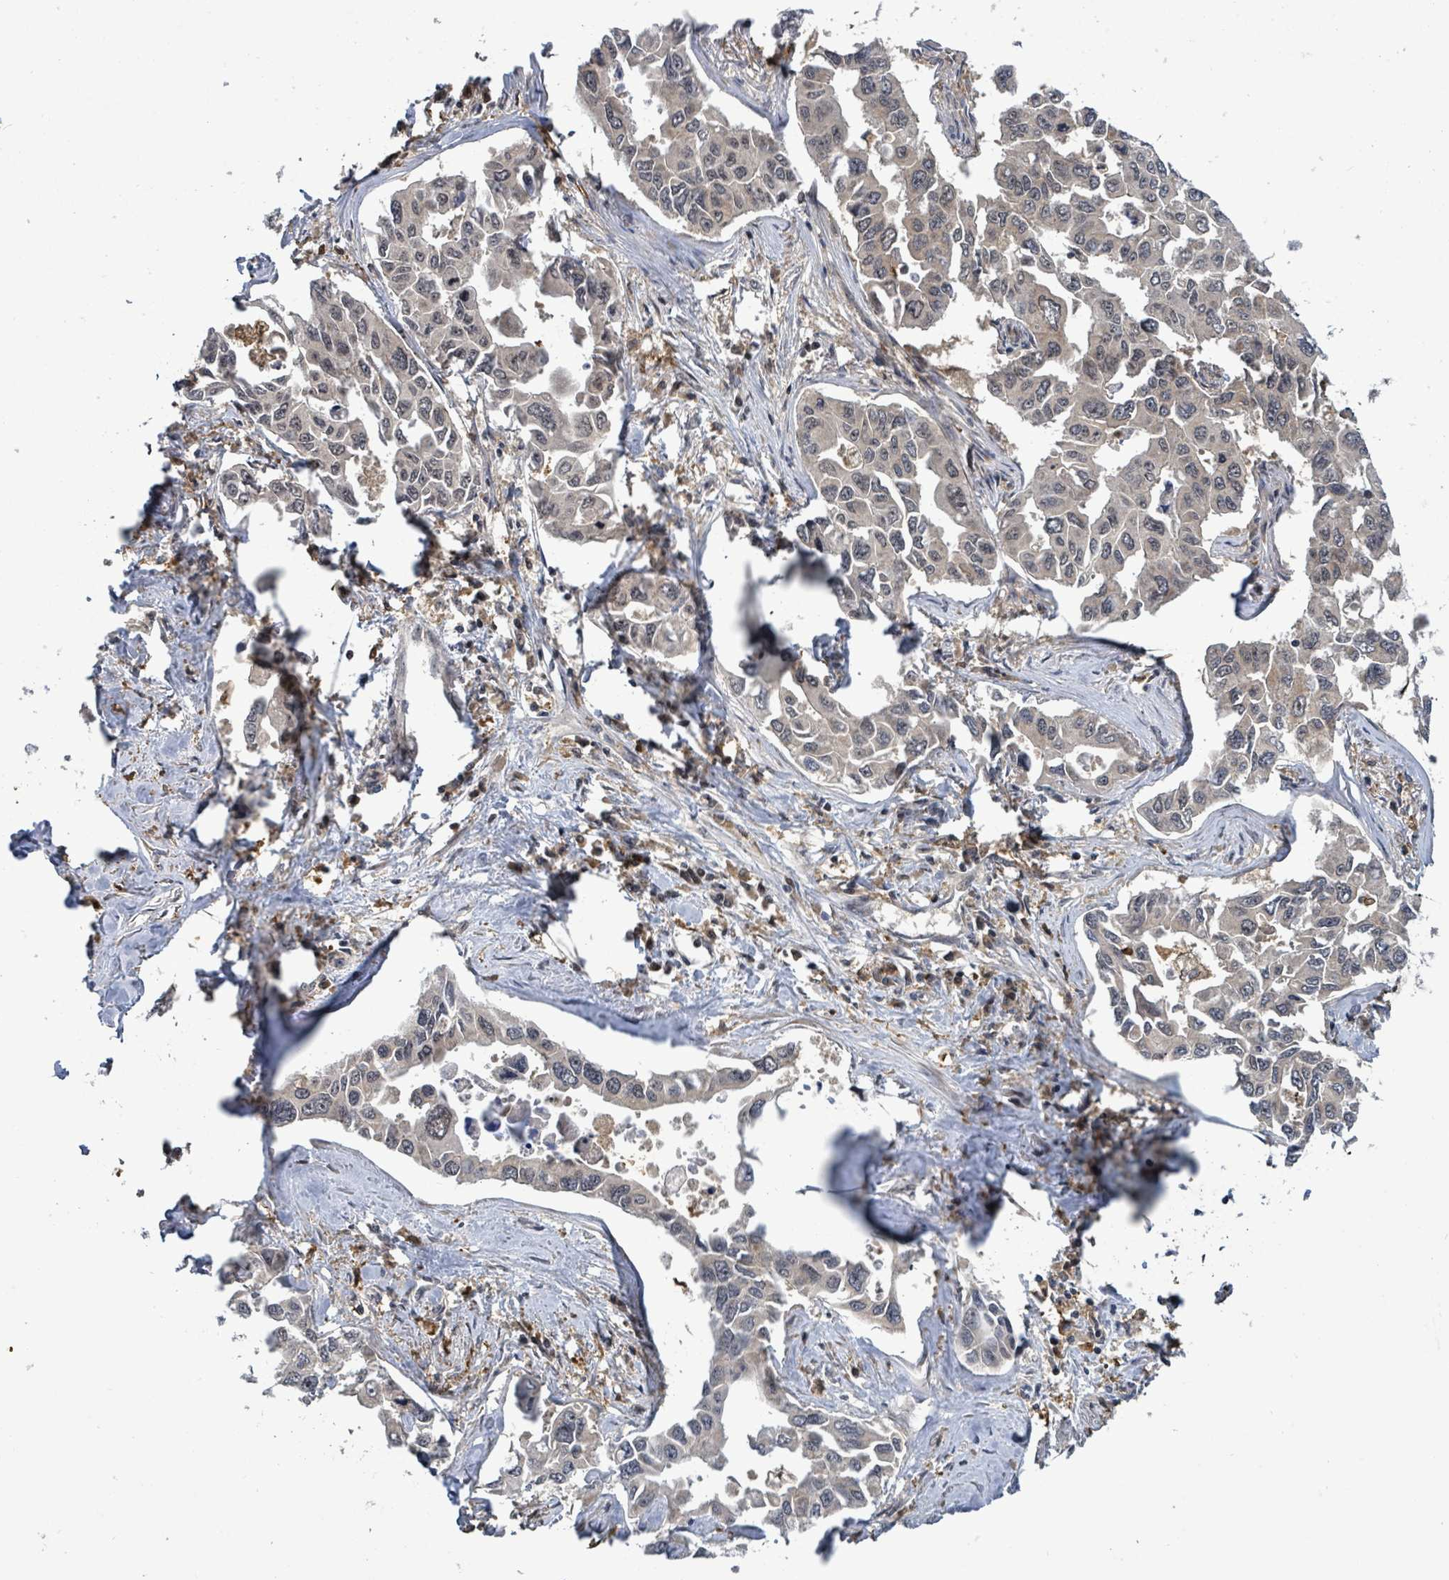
{"staining": {"intensity": "negative", "quantity": "none", "location": "none"}, "tissue": "lung cancer", "cell_type": "Tumor cells", "image_type": "cancer", "snomed": [{"axis": "morphology", "description": "Adenocarcinoma, NOS"}, {"axis": "topography", "description": "Lung"}], "caption": "Protein analysis of lung cancer reveals no significant positivity in tumor cells.", "gene": "FBXO6", "patient": {"sex": "male", "age": 64}}